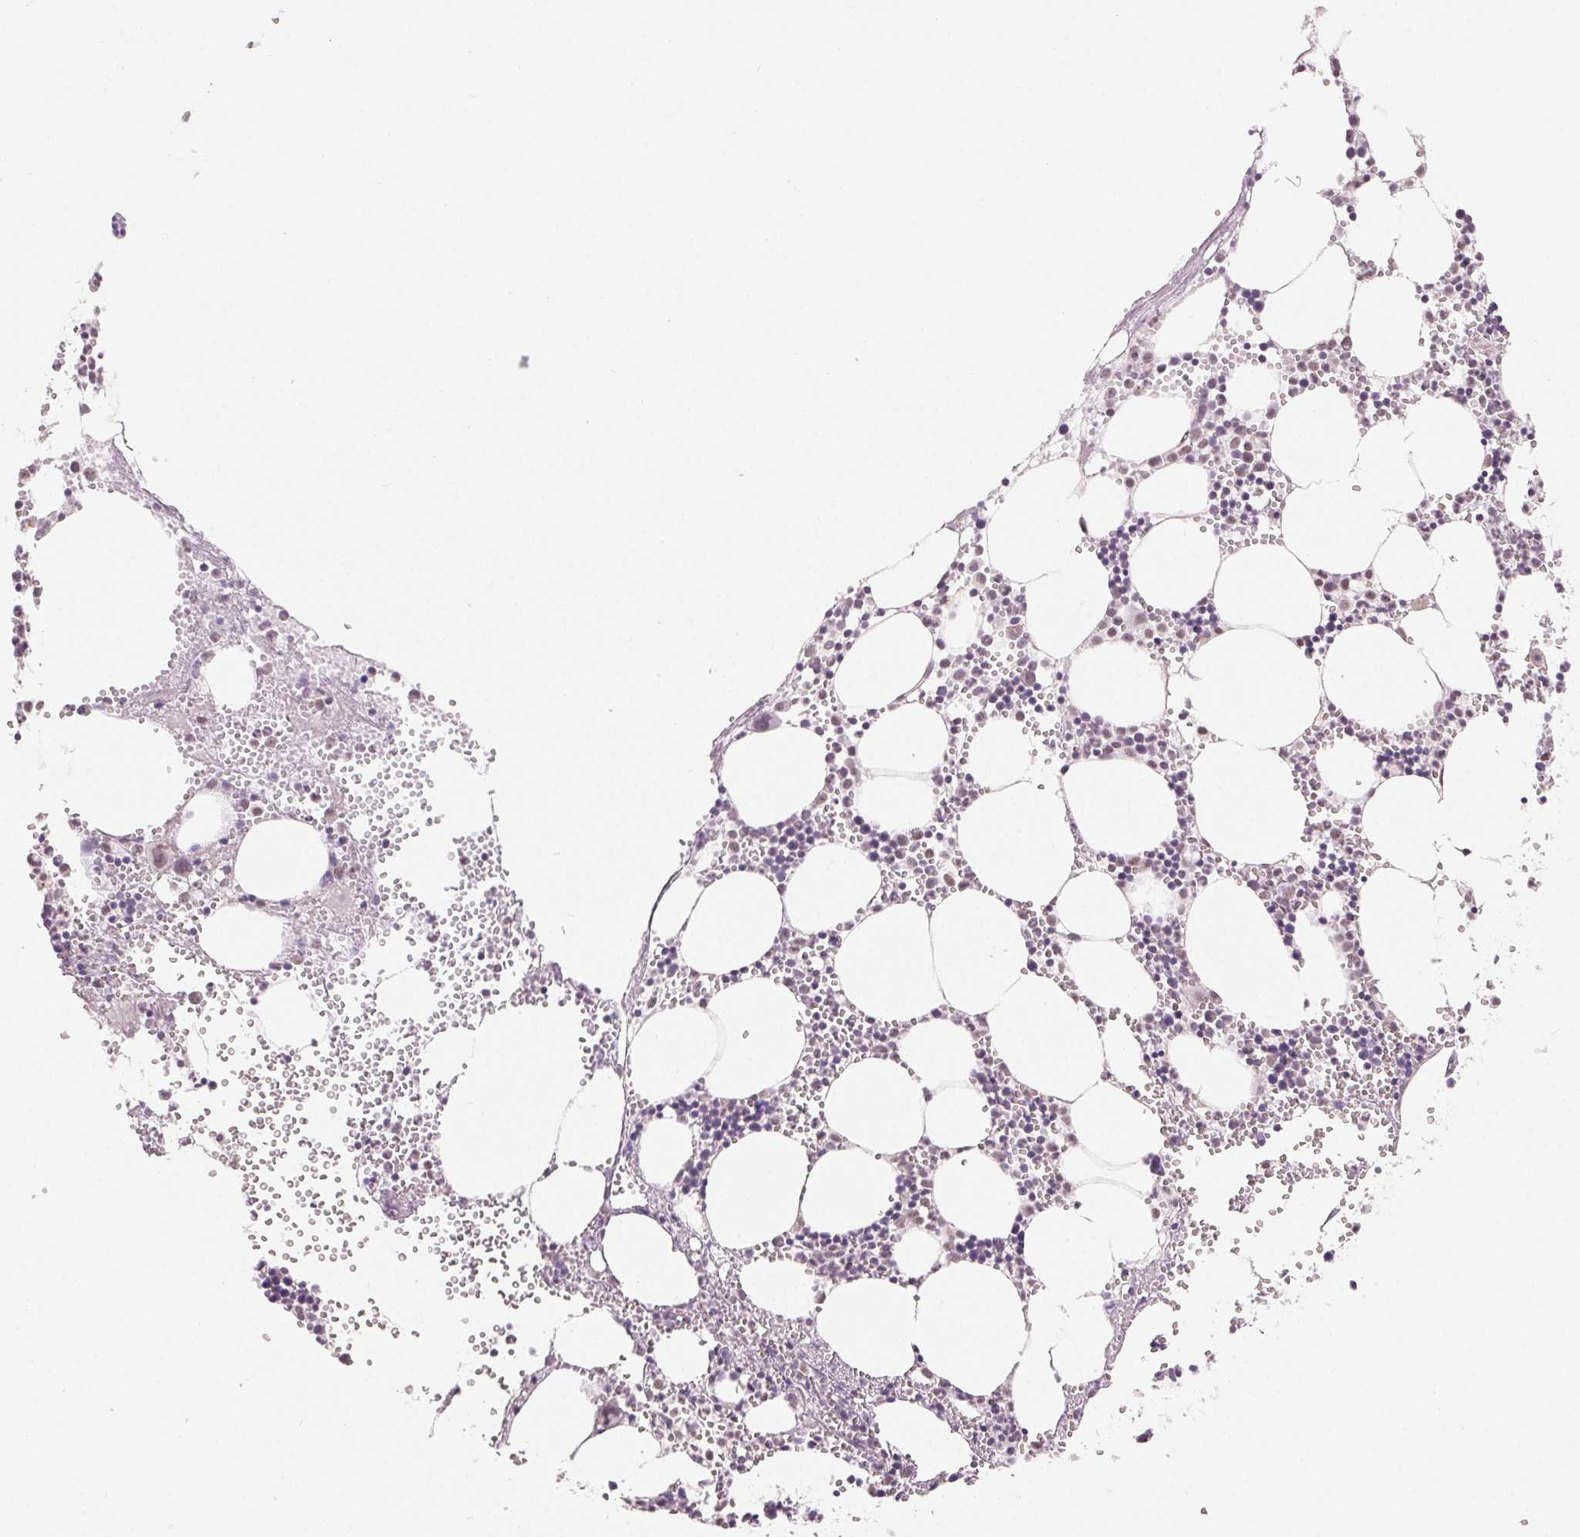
{"staining": {"intensity": "negative", "quantity": "none", "location": "none"}, "tissue": "bone marrow", "cell_type": "Hematopoietic cells", "image_type": "normal", "snomed": [{"axis": "morphology", "description": "Normal tissue, NOS"}, {"axis": "topography", "description": "Bone marrow"}], "caption": "Immunohistochemical staining of benign human bone marrow shows no significant staining in hematopoietic cells.", "gene": "NXF3", "patient": {"sex": "male", "age": 89}}